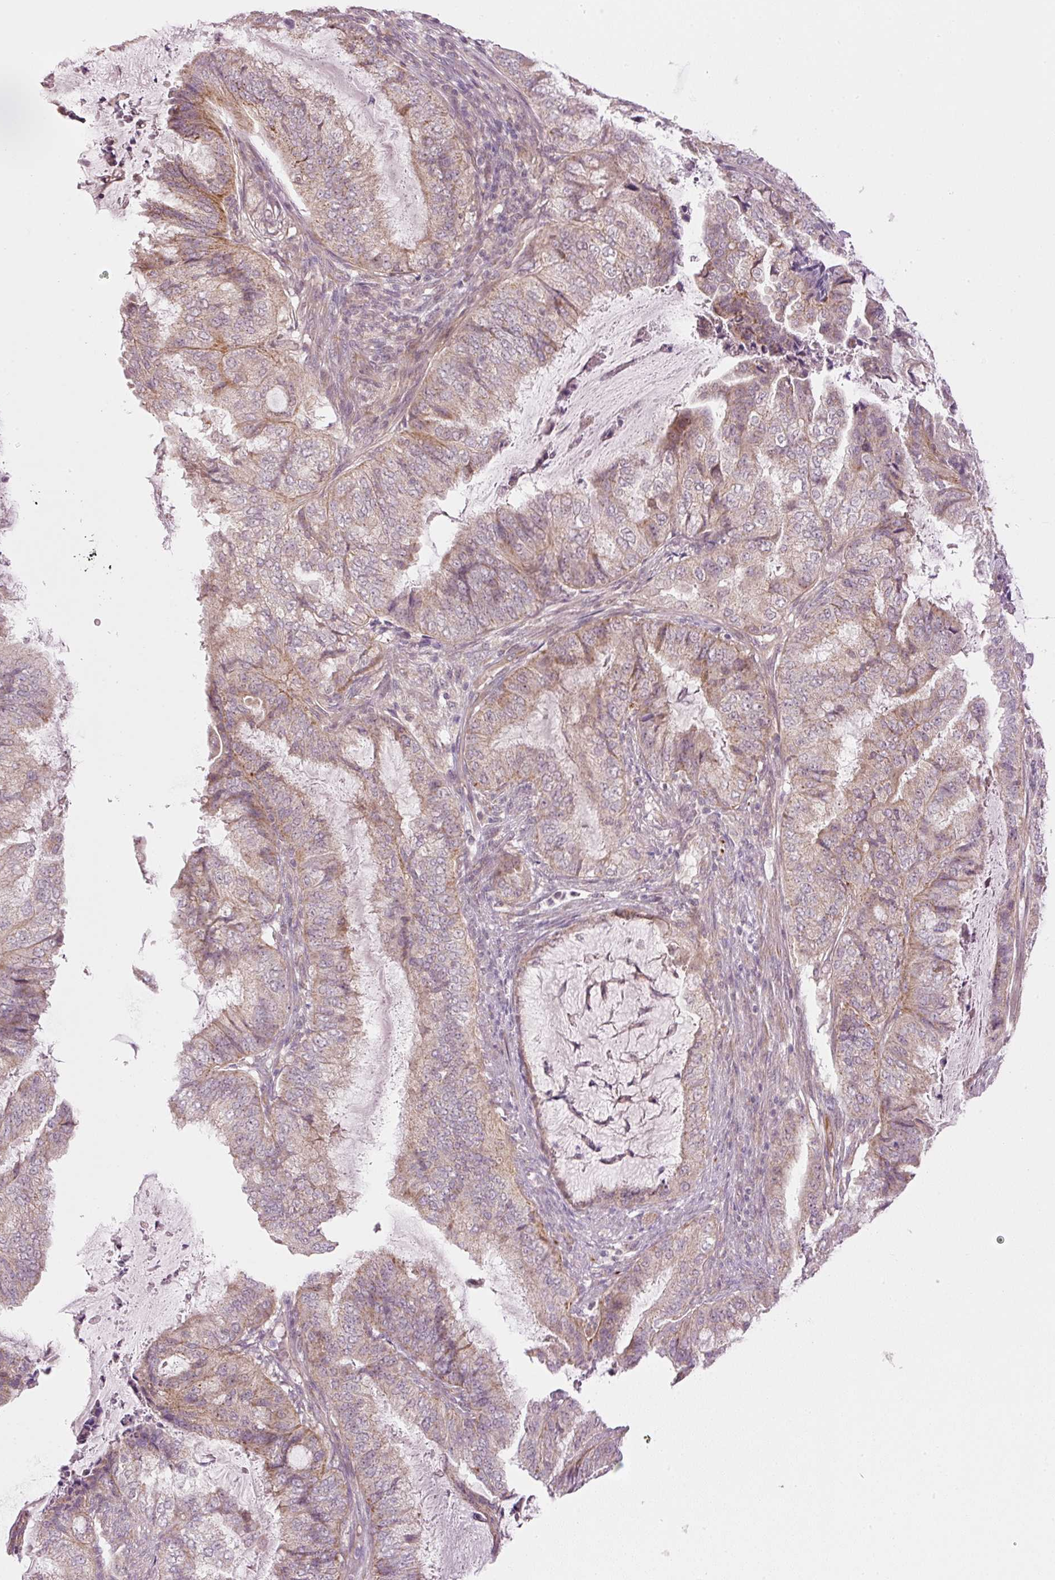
{"staining": {"intensity": "moderate", "quantity": "25%-75%", "location": "cytoplasmic/membranous"}, "tissue": "endometrial cancer", "cell_type": "Tumor cells", "image_type": "cancer", "snomed": [{"axis": "morphology", "description": "Adenocarcinoma, NOS"}, {"axis": "topography", "description": "Endometrium"}], "caption": "Endometrial cancer (adenocarcinoma) was stained to show a protein in brown. There is medium levels of moderate cytoplasmic/membranous positivity in about 25%-75% of tumor cells. The staining is performed using DAB (3,3'-diaminobenzidine) brown chromogen to label protein expression. The nuclei are counter-stained blue using hematoxylin.", "gene": "CDC20B", "patient": {"sex": "female", "age": 51}}